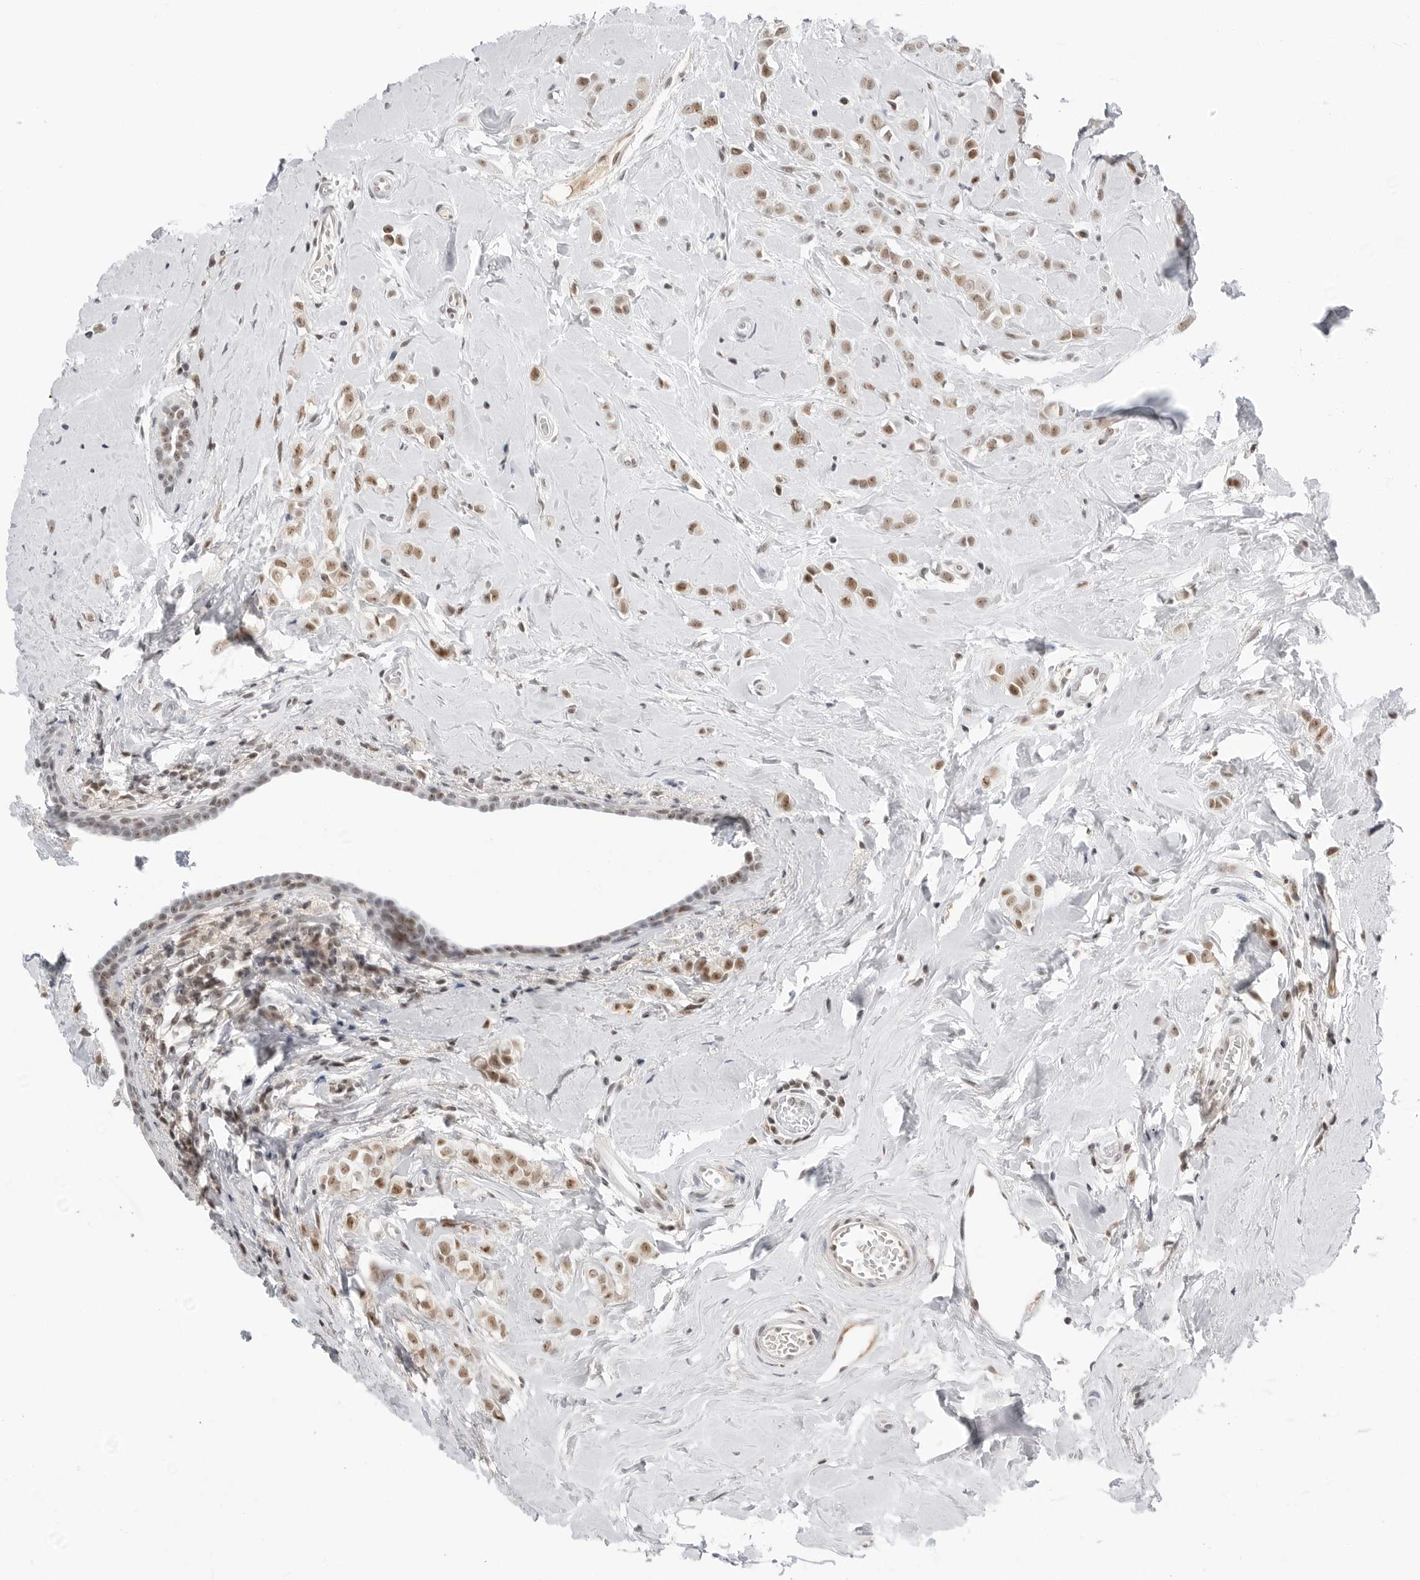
{"staining": {"intensity": "moderate", "quantity": ">75%", "location": "nuclear"}, "tissue": "breast cancer", "cell_type": "Tumor cells", "image_type": "cancer", "snomed": [{"axis": "morphology", "description": "Lobular carcinoma"}, {"axis": "topography", "description": "Breast"}], "caption": "A medium amount of moderate nuclear positivity is identified in approximately >75% of tumor cells in breast lobular carcinoma tissue.", "gene": "WRAP53", "patient": {"sex": "female", "age": 47}}